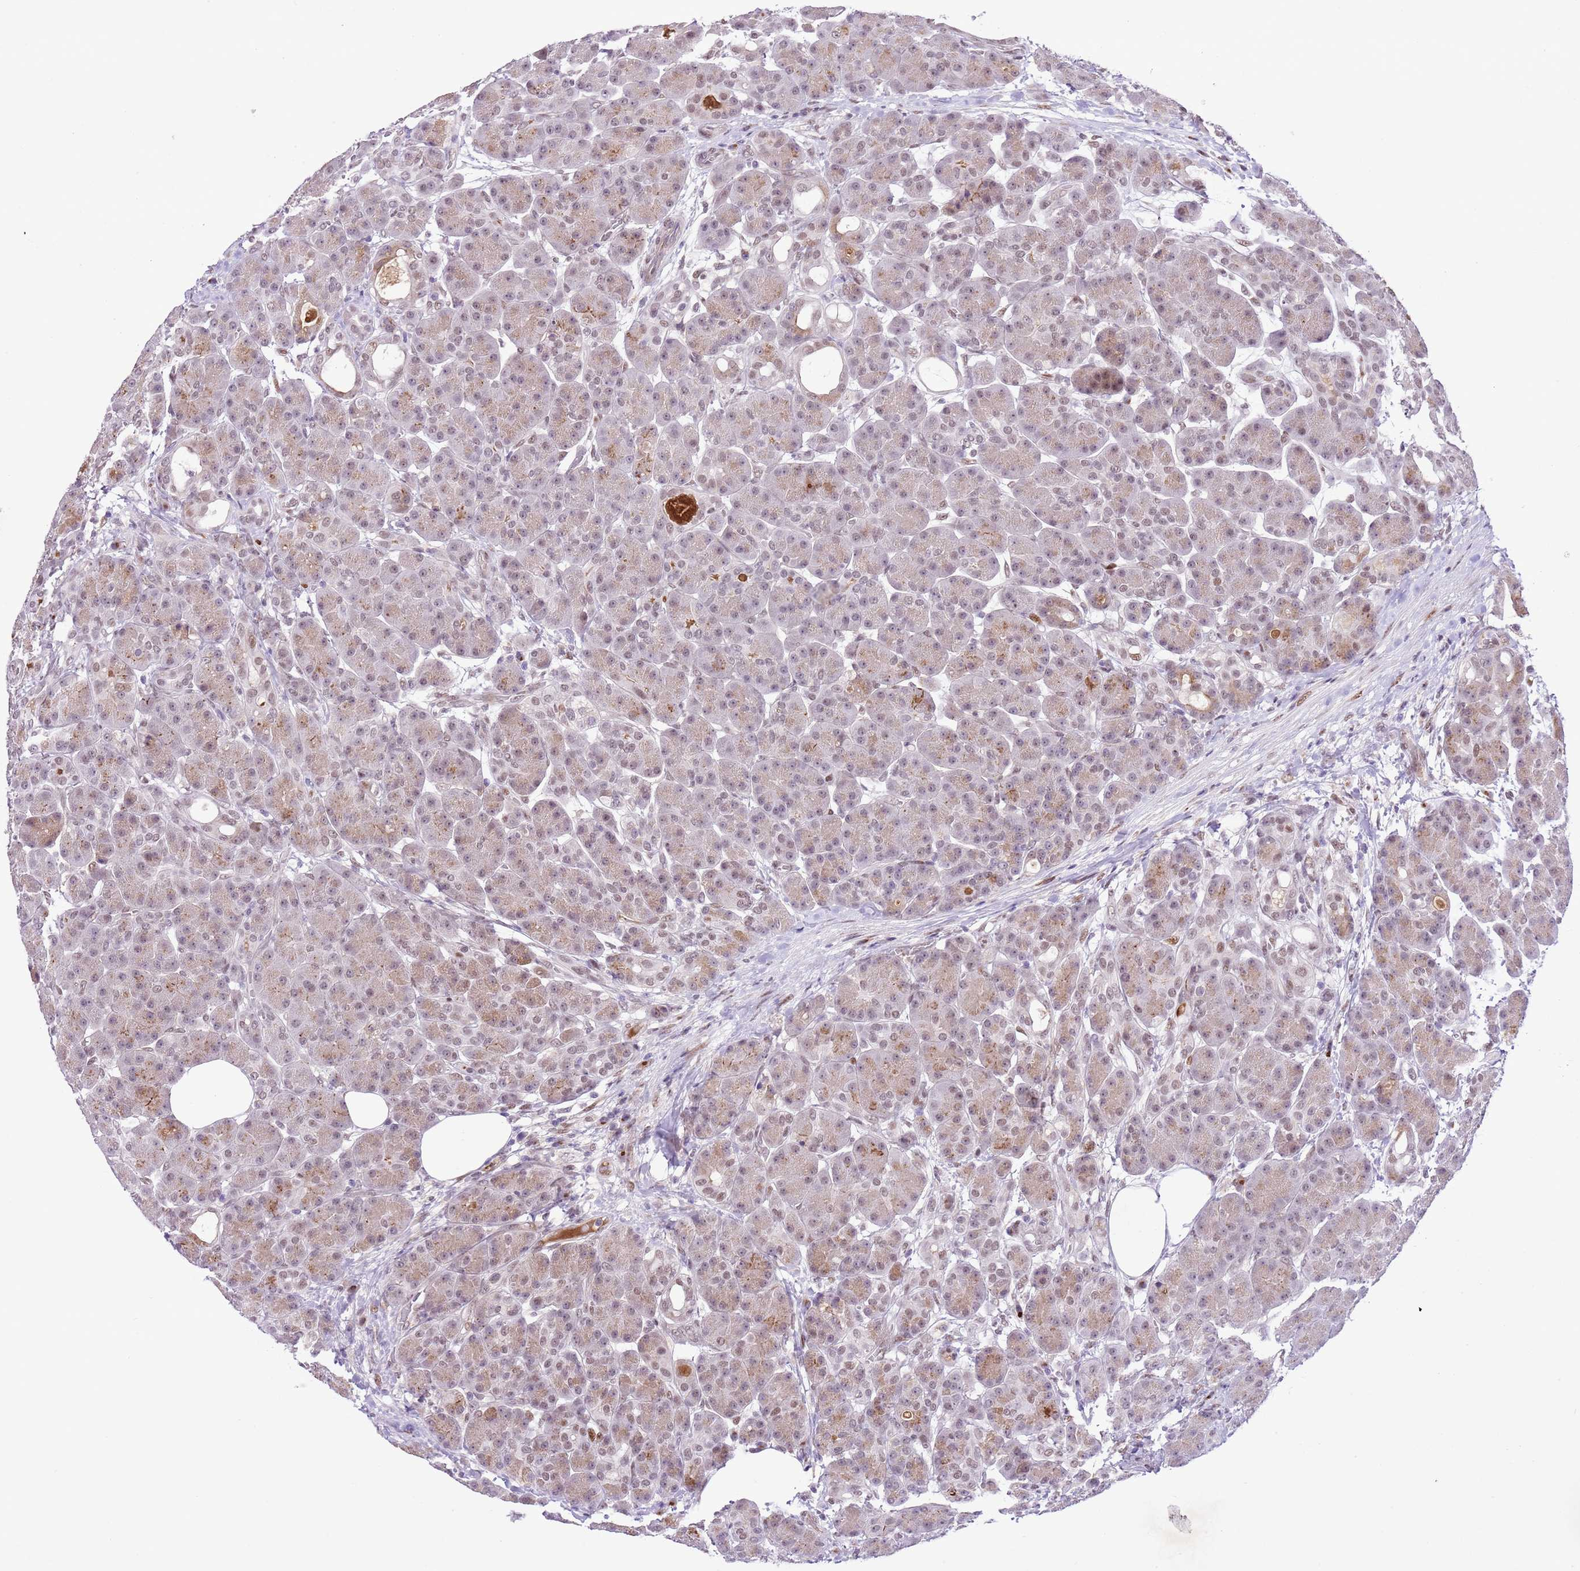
{"staining": {"intensity": "moderate", "quantity": "<25%", "location": "cytoplasmic/membranous,nuclear"}, "tissue": "pancreas", "cell_type": "Exocrine glandular cells", "image_type": "normal", "snomed": [{"axis": "morphology", "description": "Normal tissue, NOS"}, {"axis": "topography", "description": "Pancreas"}], "caption": "Approximately <25% of exocrine glandular cells in normal pancreas display moderate cytoplasmic/membranous,nuclear protein staining as visualized by brown immunohistochemical staining.", "gene": "NACC2", "patient": {"sex": "male", "age": 63}}